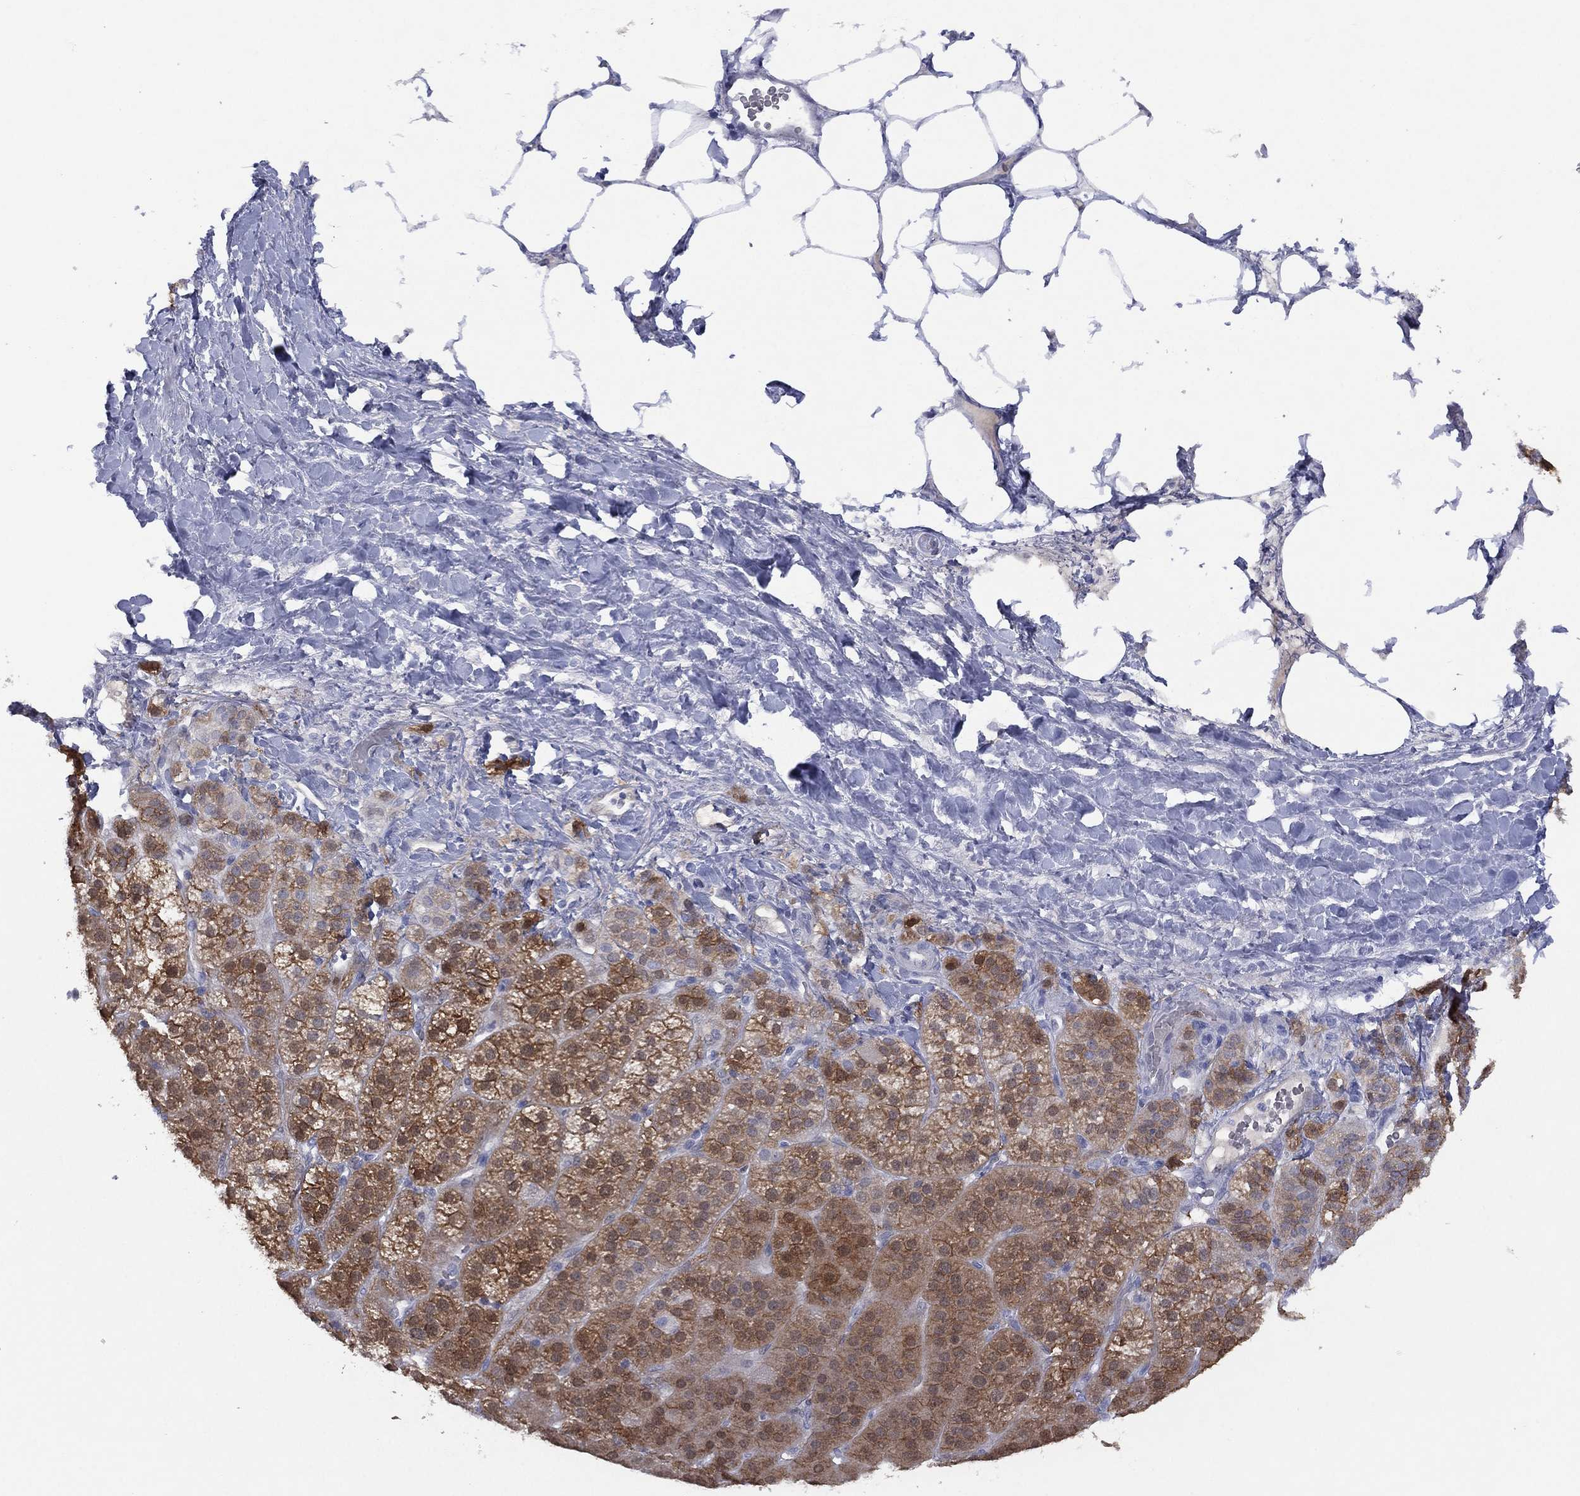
{"staining": {"intensity": "strong", "quantity": "25%-75%", "location": "cytoplasmic/membranous,nuclear"}, "tissue": "adrenal gland", "cell_type": "Glandular cells", "image_type": "normal", "snomed": [{"axis": "morphology", "description": "Normal tissue, NOS"}, {"axis": "topography", "description": "Adrenal gland"}], "caption": "IHC of unremarkable human adrenal gland displays high levels of strong cytoplasmic/membranous,nuclear expression in about 25%-75% of glandular cells.", "gene": "DDAH1", "patient": {"sex": "male", "age": 57}}